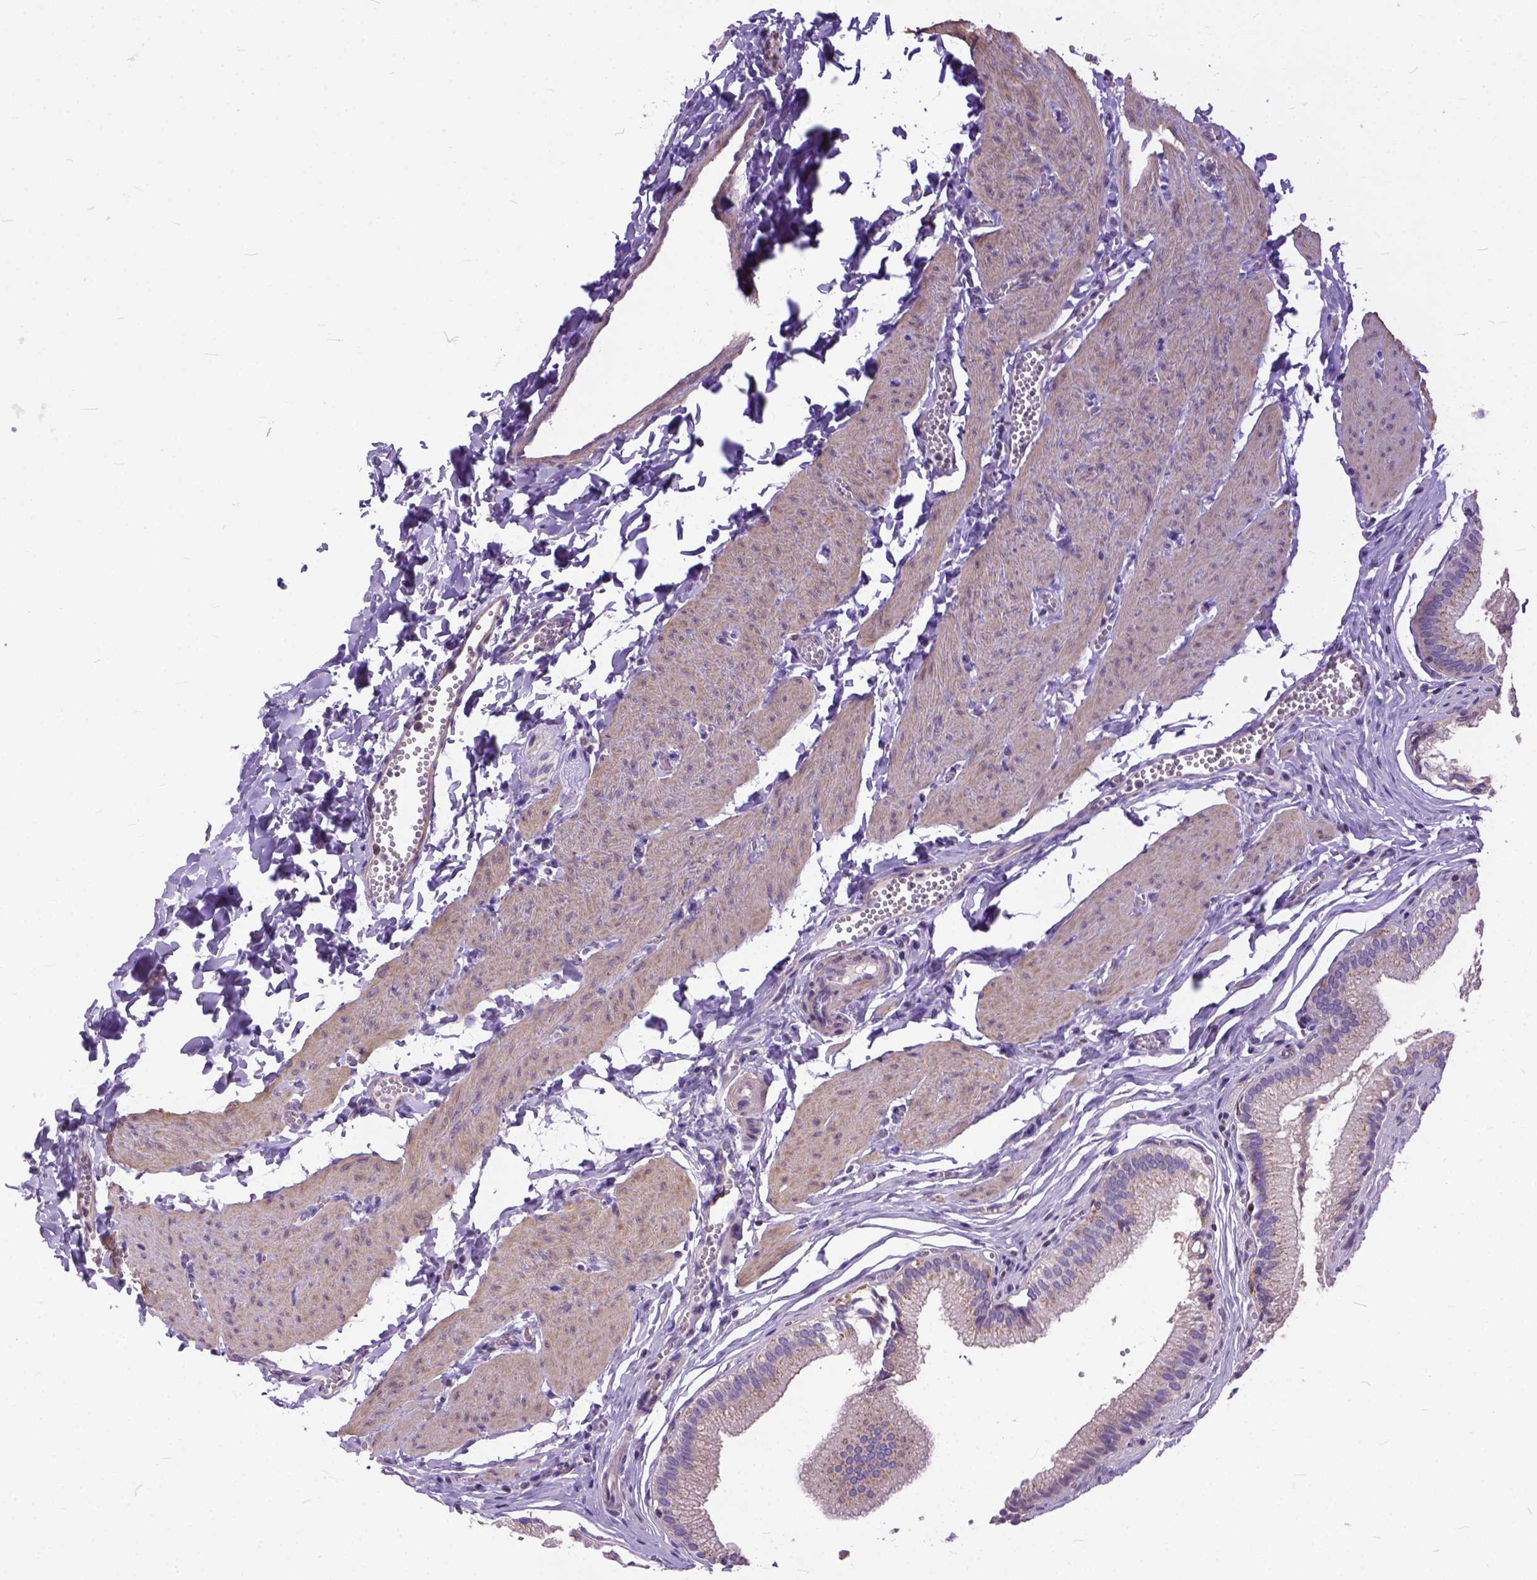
{"staining": {"intensity": "moderate", "quantity": "25%-75%", "location": "cytoplasmic/membranous"}, "tissue": "gallbladder", "cell_type": "Glandular cells", "image_type": "normal", "snomed": [{"axis": "morphology", "description": "Normal tissue, NOS"}, {"axis": "topography", "description": "Gallbladder"}, {"axis": "topography", "description": "Peripheral nerve tissue"}], "caption": "Protein staining of benign gallbladder displays moderate cytoplasmic/membranous positivity in about 25%-75% of glandular cells. The staining was performed using DAB (3,3'-diaminobenzidine), with brown indicating positive protein expression. Nuclei are stained blue with hematoxylin.", "gene": "BANF2", "patient": {"sex": "male", "age": 17}}